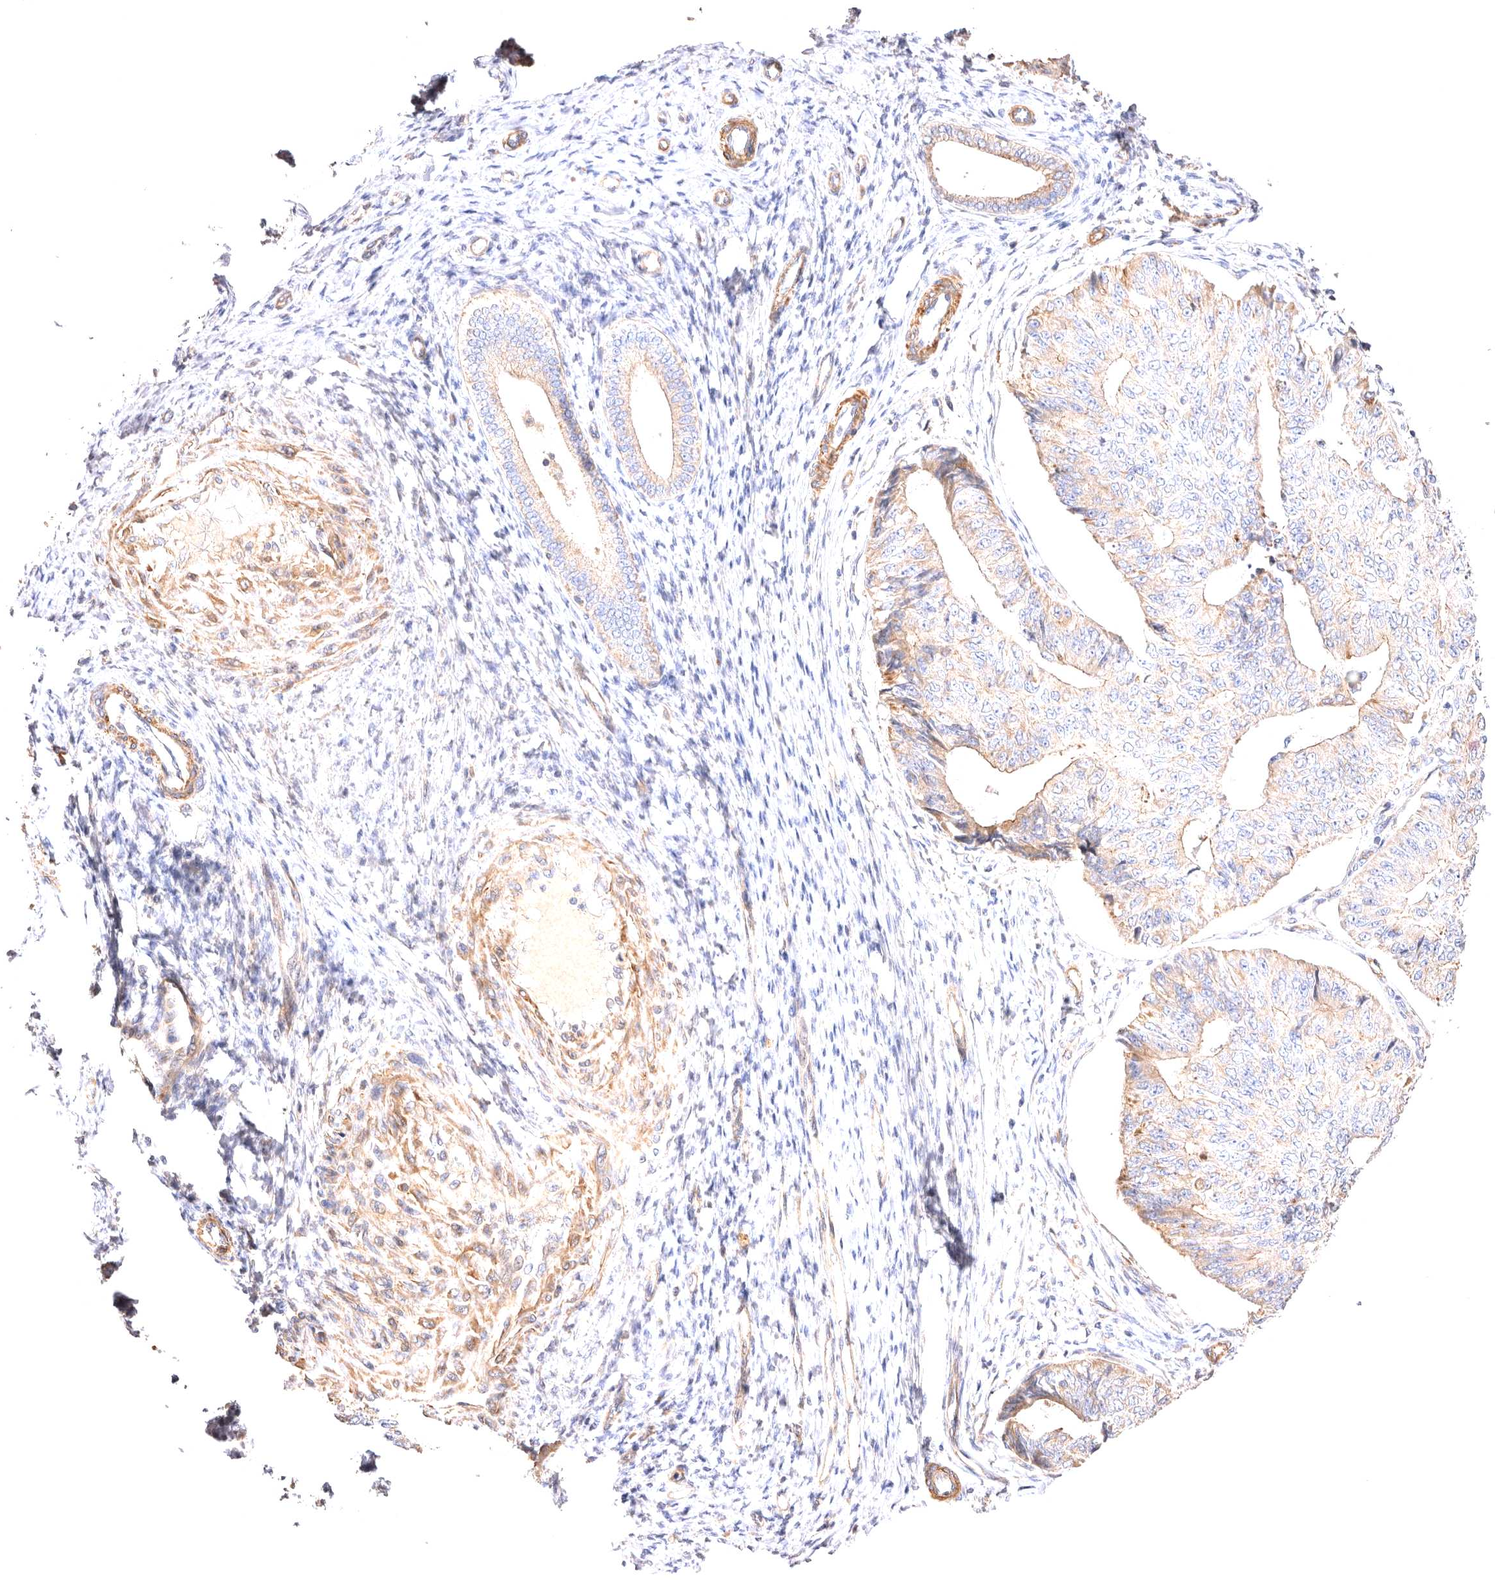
{"staining": {"intensity": "moderate", "quantity": "<25%", "location": "cytoplasmic/membranous"}, "tissue": "endometrial cancer", "cell_type": "Tumor cells", "image_type": "cancer", "snomed": [{"axis": "morphology", "description": "Adenocarcinoma, NOS"}, {"axis": "topography", "description": "Endometrium"}], "caption": "About <25% of tumor cells in endometrial adenocarcinoma show moderate cytoplasmic/membranous protein staining as visualized by brown immunohistochemical staining.", "gene": "VPS45", "patient": {"sex": "female", "age": 32}}